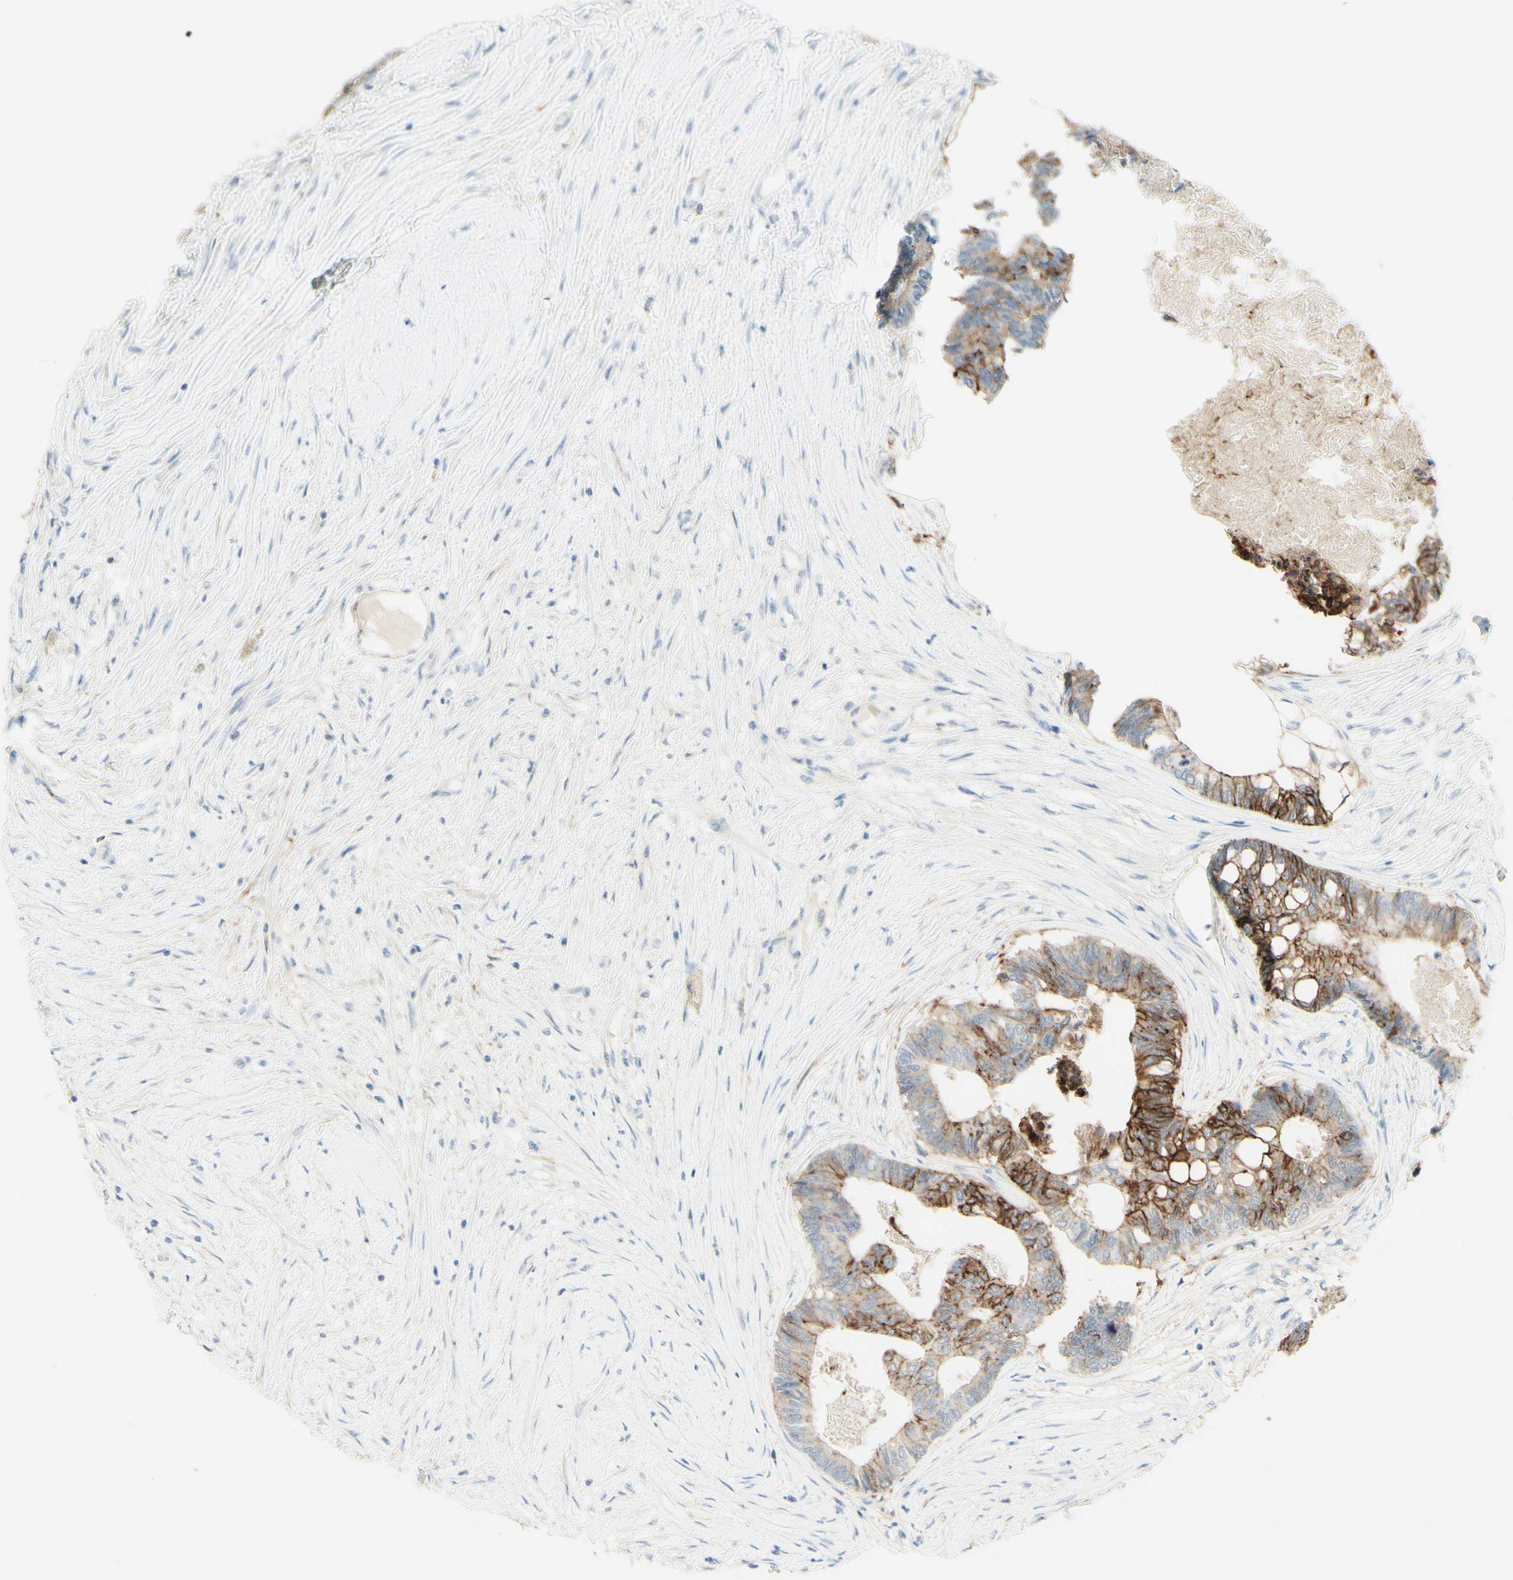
{"staining": {"intensity": "strong", "quantity": "25%-75%", "location": "cytoplasmic/membranous"}, "tissue": "colorectal cancer", "cell_type": "Tumor cells", "image_type": "cancer", "snomed": [{"axis": "morphology", "description": "Adenocarcinoma, NOS"}, {"axis": "topography", "description": "Rectum"}], "caption": "DAB immunohistochemical staining of colorectal adenocarcinoma reveals strong cytoplasmic/membranous protein positivity in about 25%-75% of tumor cells.", "gene": "ALCAM", "patient": {"sex": "male", "age": 63}}